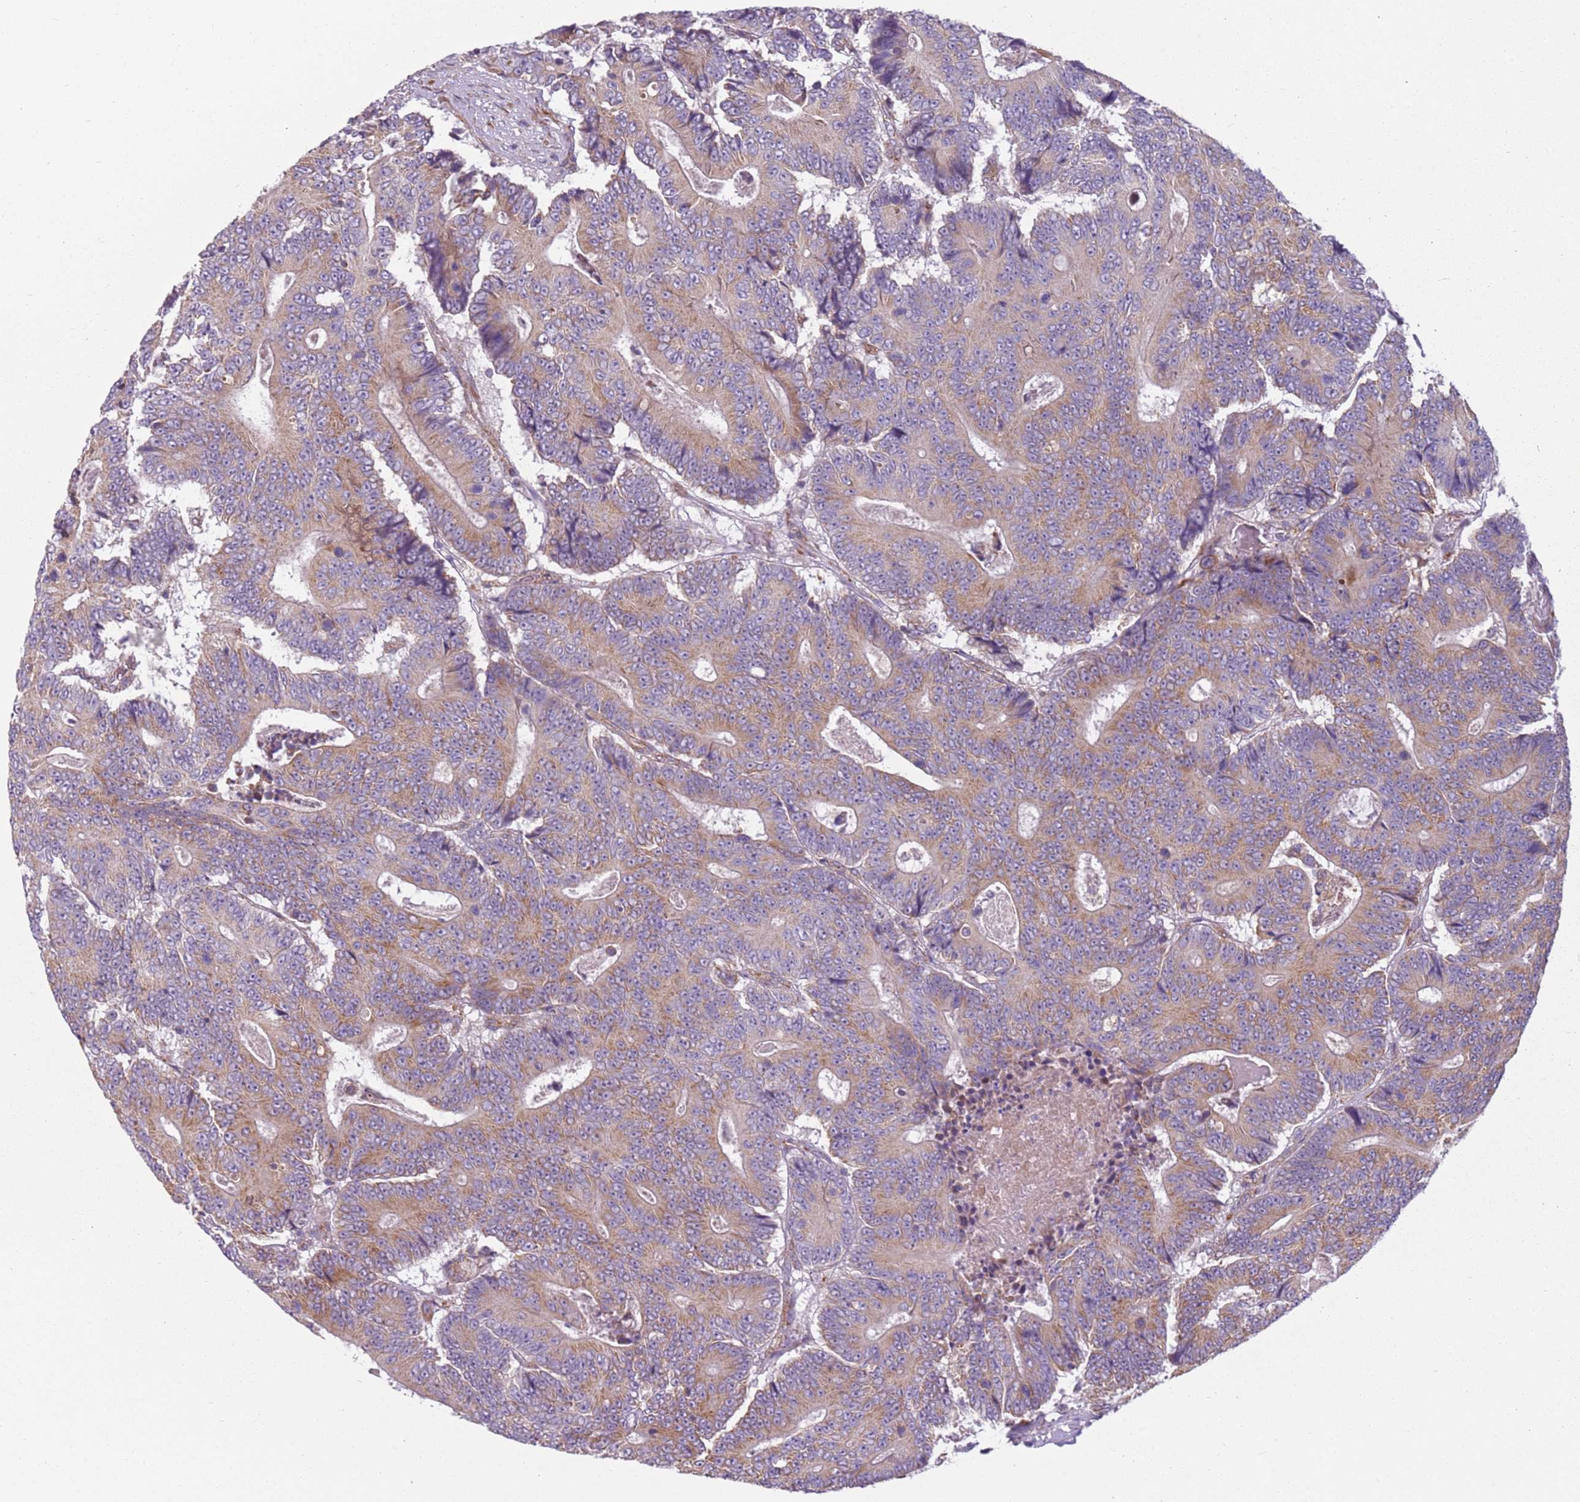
{"staining": {"intensity": "weak", "quantity": ">75%", "location": "cytoplasmic/membranous"}, "tissue": "colorectal cancer", "cell_type": "Tumor cells", "image_type": "cancer", "snomed": [{"axis": "morphology", "description": "Adenocarcinoma, NOS"}, {"axis": "topography", "description": "Colon"}], "caption": "IHC photomicrograph of human adenocarcinoma (colorectal) stained for a protein (brown), which reveals low levels of weak cytoplasmic/membranous staining in approximately >75% of tumor cells.", "gene": "TMEM200C", "patient": {"sex": "male", "age": 83}}